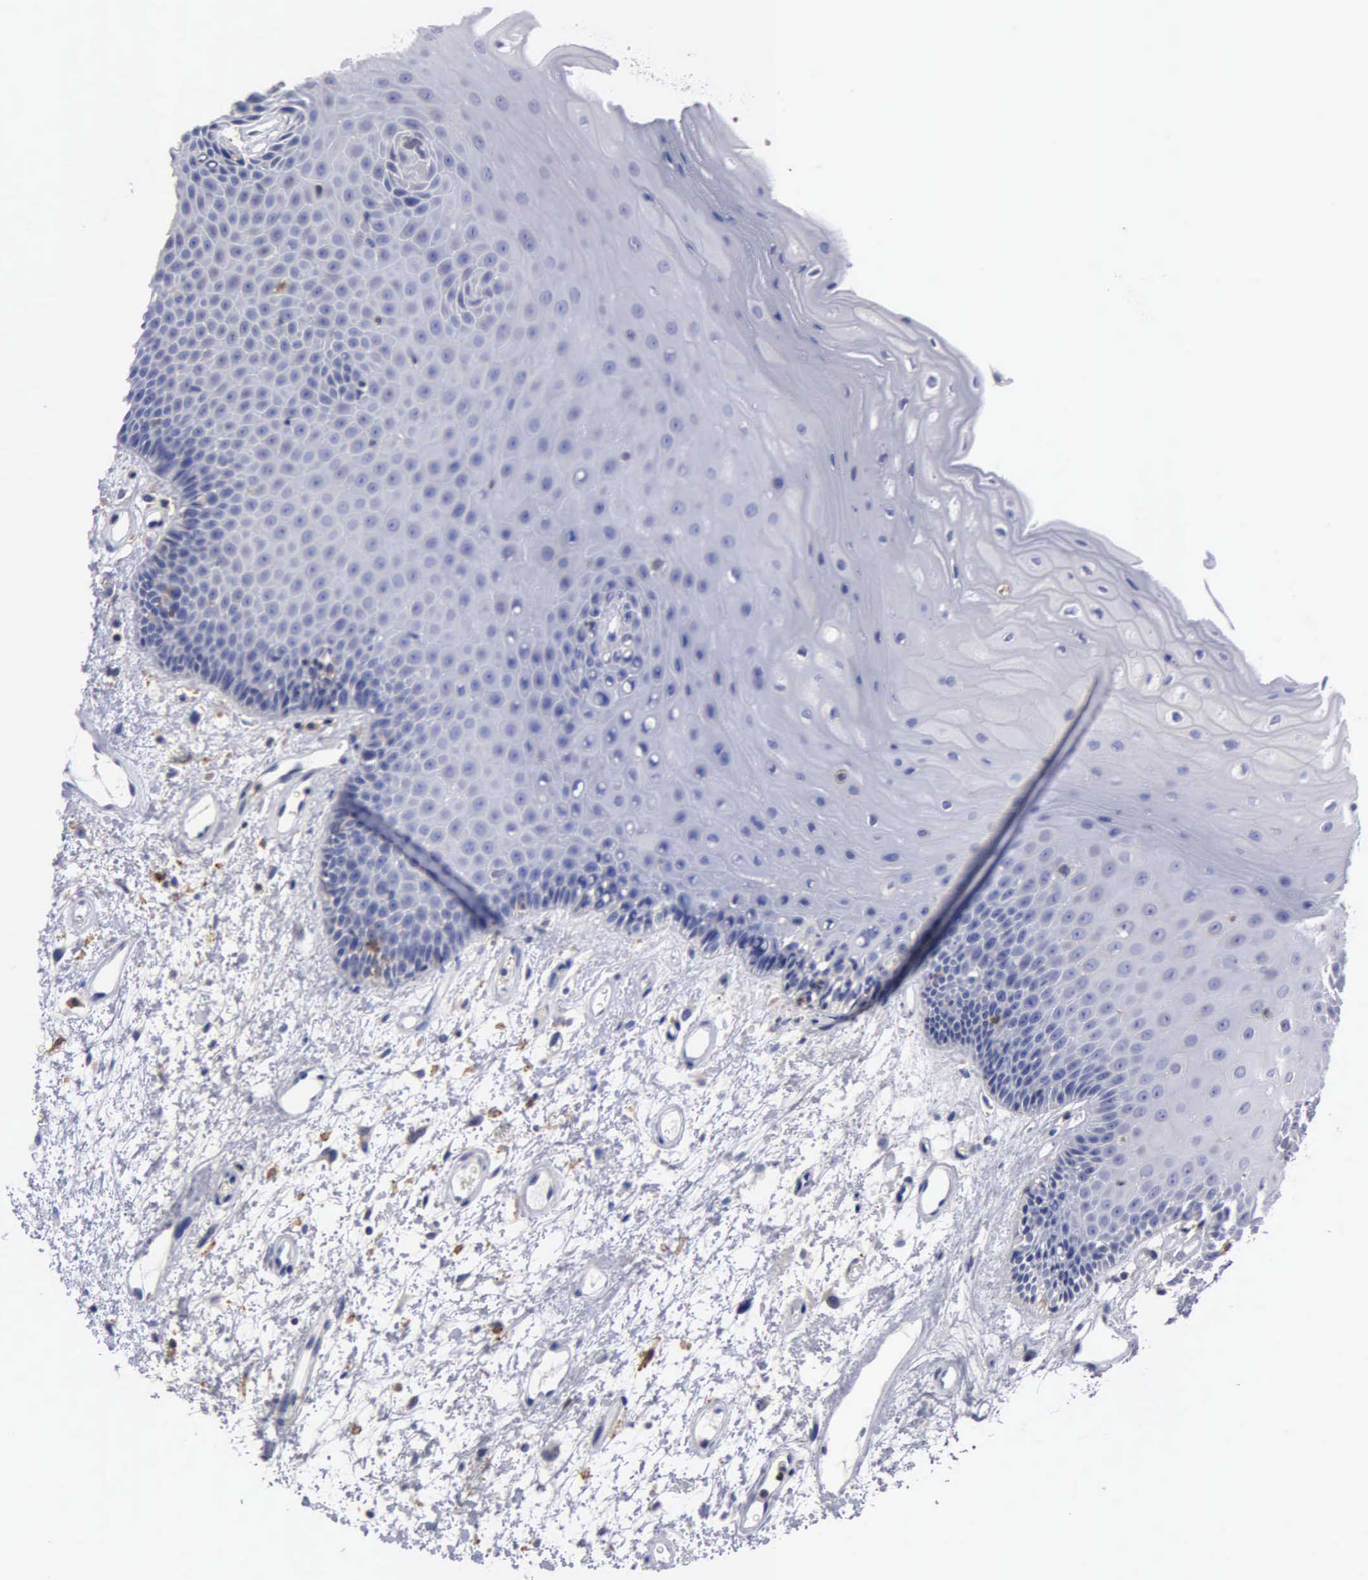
{"staining": {"intensity": "negative", "quantity": "none", "location": "none"}, "tissue": "oral mucosa", "cell_type": "Squamous epithelial cells", "image_type": "normal", "snomed": [{"axis": "morphology", "description": "Normal tissue, NOS"}, {"axis": "topography", "description": "Oral tissue"}], "caption": "An image of human oral mucosa is negative for staining in squamous epithelial cells. (Stains: DAB (3,3'-diaminobenzidine) IHC with hematoxylin counter stain, Microscopy: brightfield microscopy at high magnification).", "gene": "PTGS2", "patient": {"sex": "female", "age": 79}}